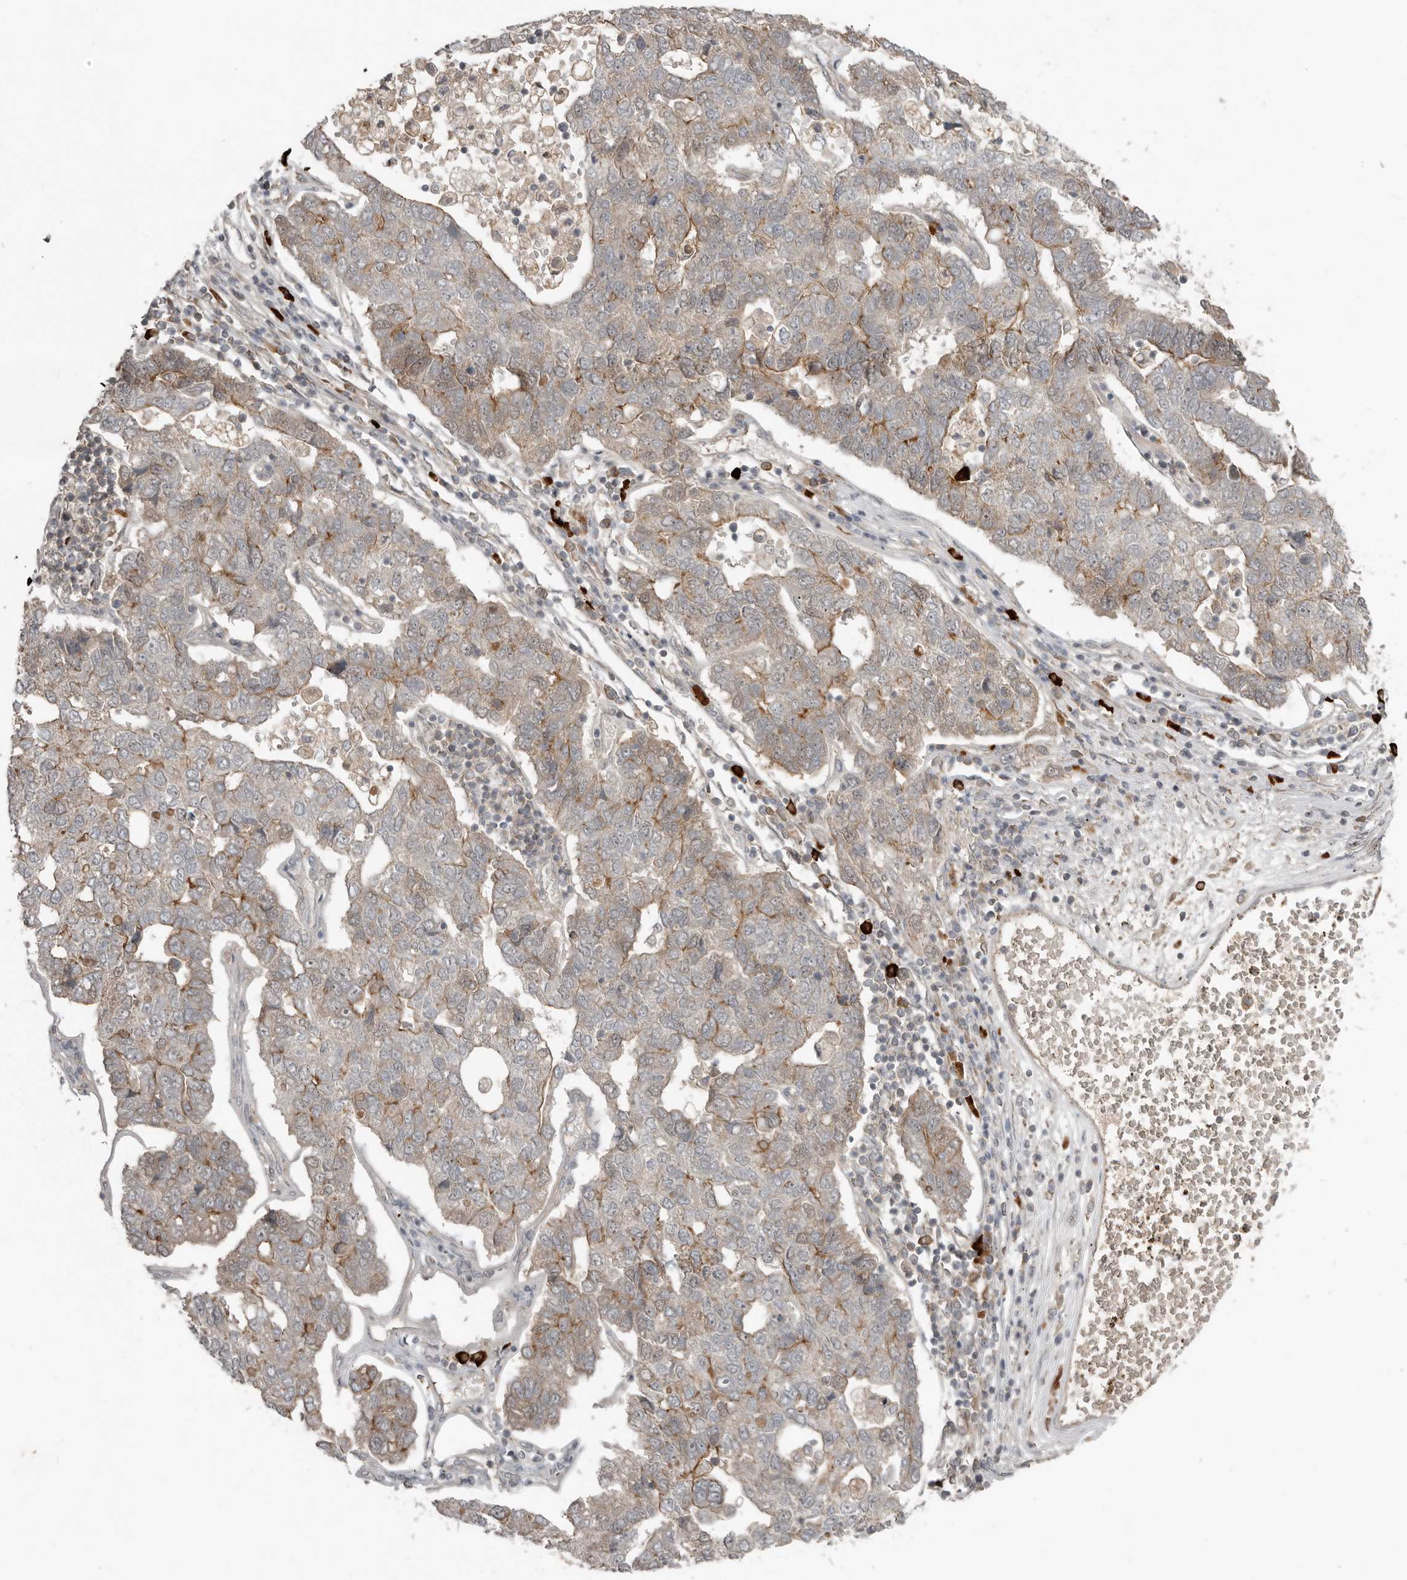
{"staining": {"intensity": "moderate", "quantity": "25%-75%", "location": "cytoplasmic/membranous"}, "tissue": "pancreatic cancer", "cell_type": "Tumor cells", "image_type": "cancer", "snomed": [{"axis": "morphology", "description": "Adenocarcinoma, NOS"}, {"axis": "topography", "description": "Pancreas"}], "caption": "Pancreatic cancer was stained to show a protein in brown. There is medium levels of moderate cytoplasmic/membranous positivity in approximately 25%-75% of tumor cells.", "gene": "TEAD3", "patient": {"sex": "female", "age": 61}}